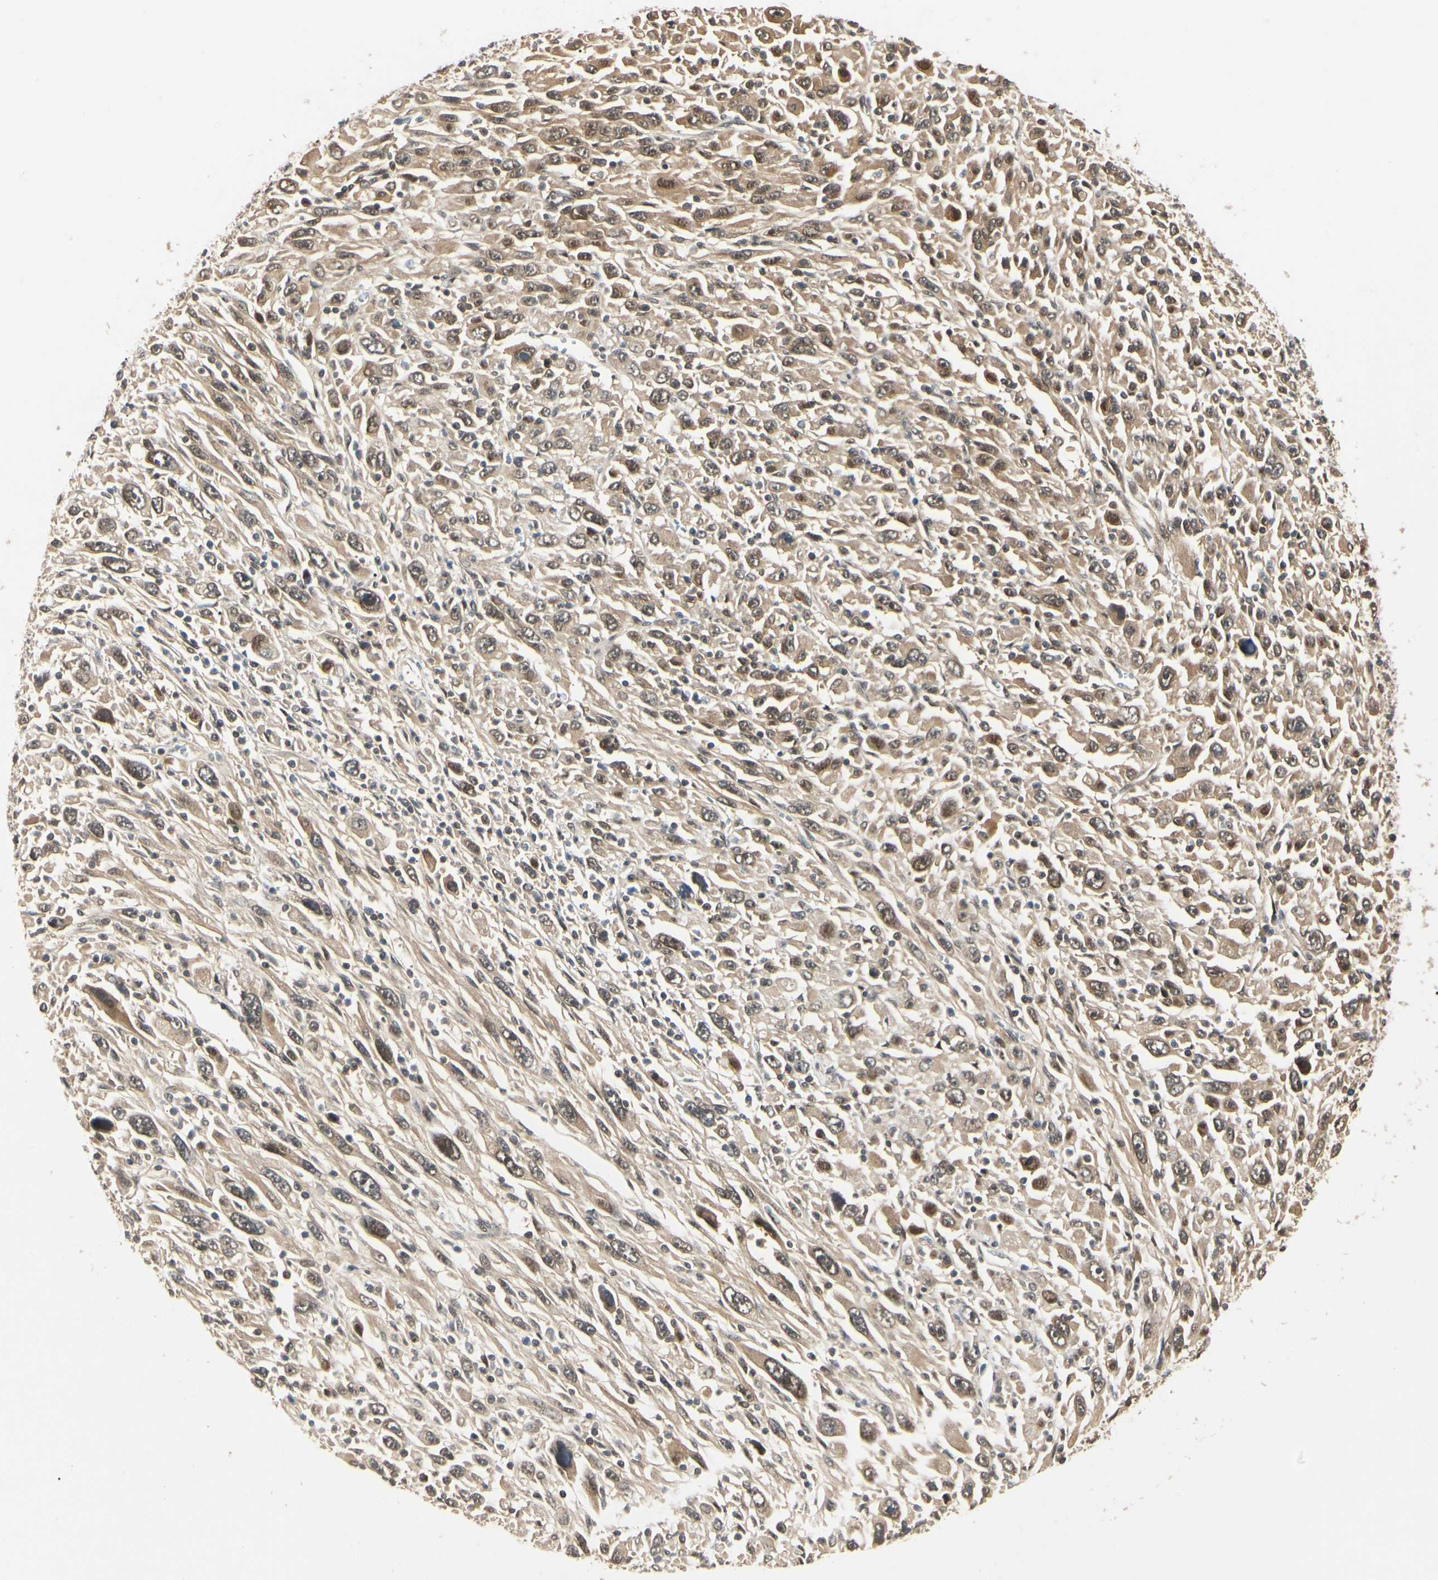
{"staining": {"intensity": "weak", "quantity": "25%-75%", "location": "cytoplasmic/membranous,nuclear"}, "tissue": "melanoma", "cell_type": "Tumor cells", "image_type": "cancer", "snomed": [{"axis": "morphology", "description": "Malignant melanoma, Metastatic site"}, {"axis": "topography", "description": "Skin"}], "caption": "Protein expression analysis of human malignant melanoma (metastatic site) reveals weak cytoplasmic/membranous and nuclear staining in approximately 25%-75% of tumor cells.", "gene": "UBE2Z", "patient": {"sex": "female", "age": 56}}